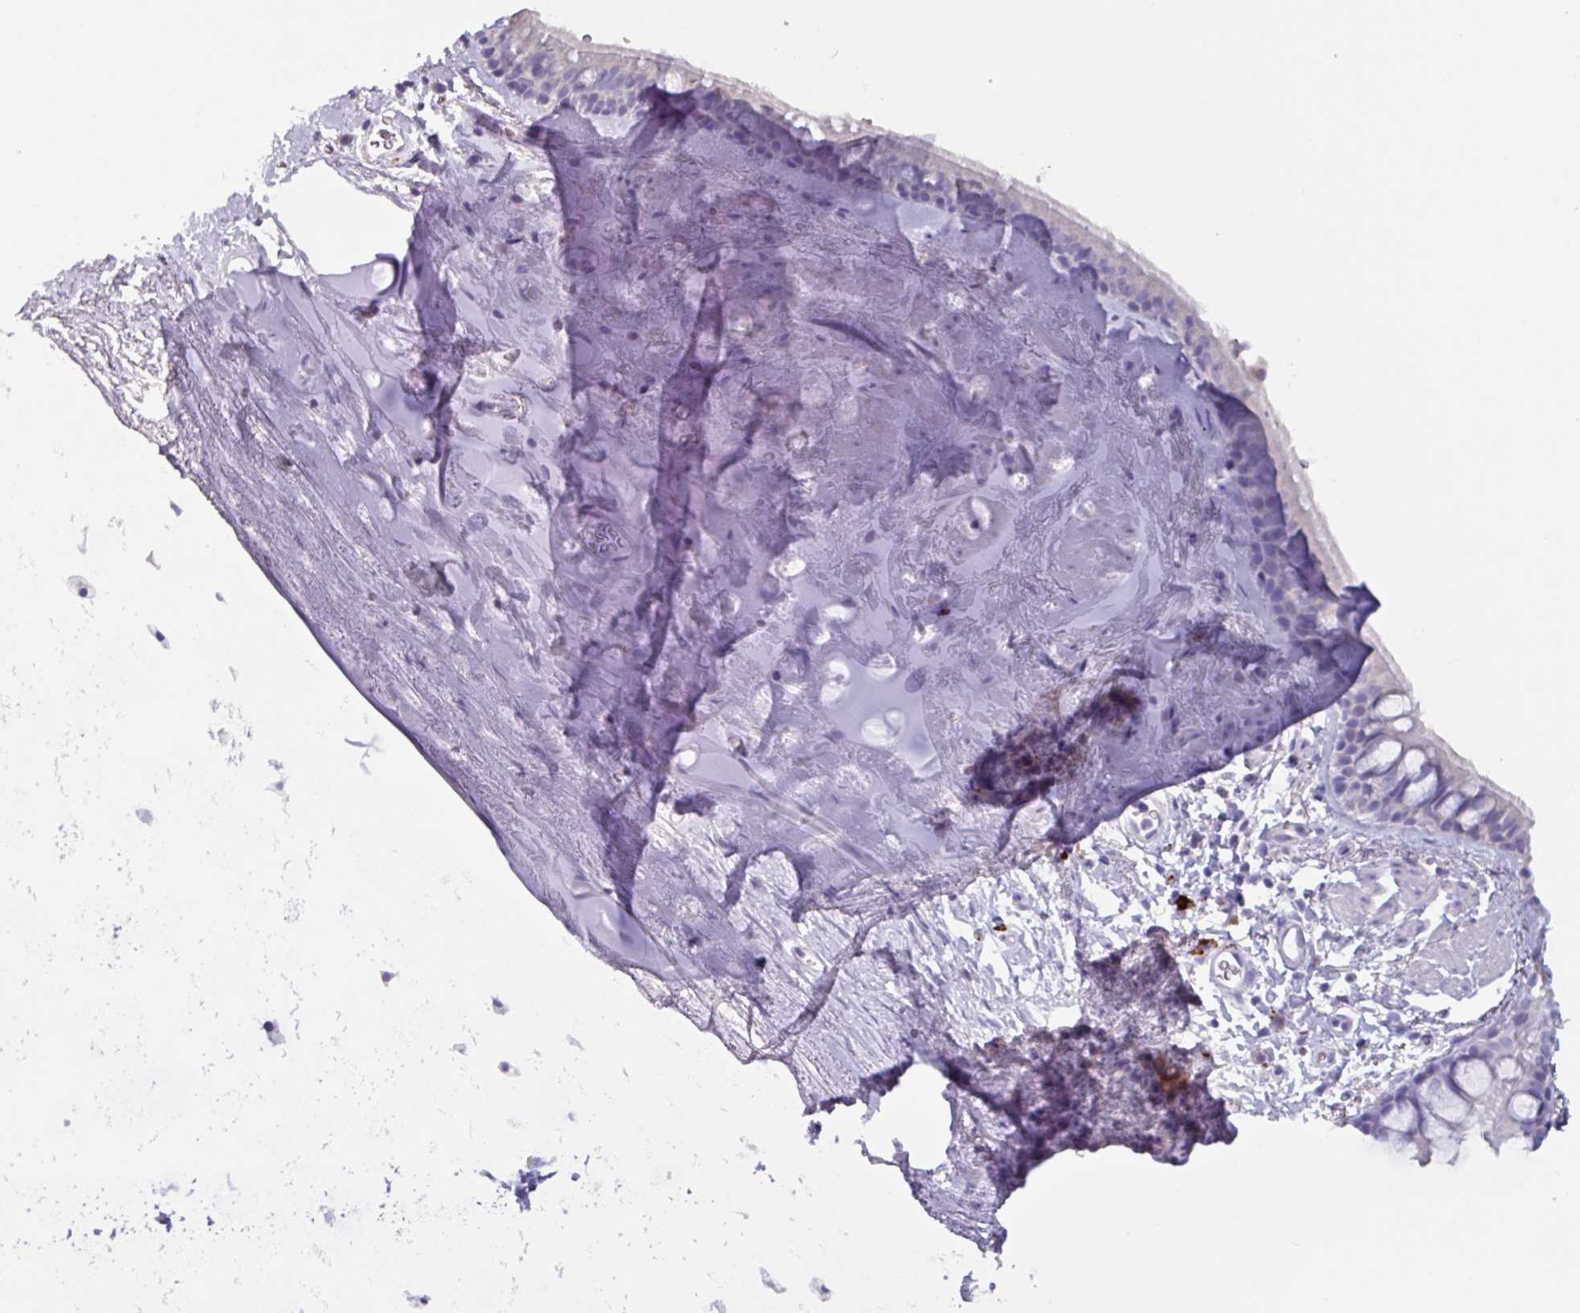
{"staining": {"intensity": "negative", "quantity": "none", "location": "none"}, "tissue": "bronchus", "cell_type": "Respiratory epithelial cells", "image_type": "normal", "snomed": [{"axis": "morphology", "description": "Normal tissue, NOS"}, {"axis": "topography", "description": "Lymph node"}, {"axis": "topography", "description": "Cartilage tissue"}, {"axis": "topography", "description": "Bronchus"}], "caption": "Protein analysis of benign bronchus shows no significant staining in respiratory epithelial cells.", "gene": "OR2T10", "patient": {"sex": "female", "age": 70}}